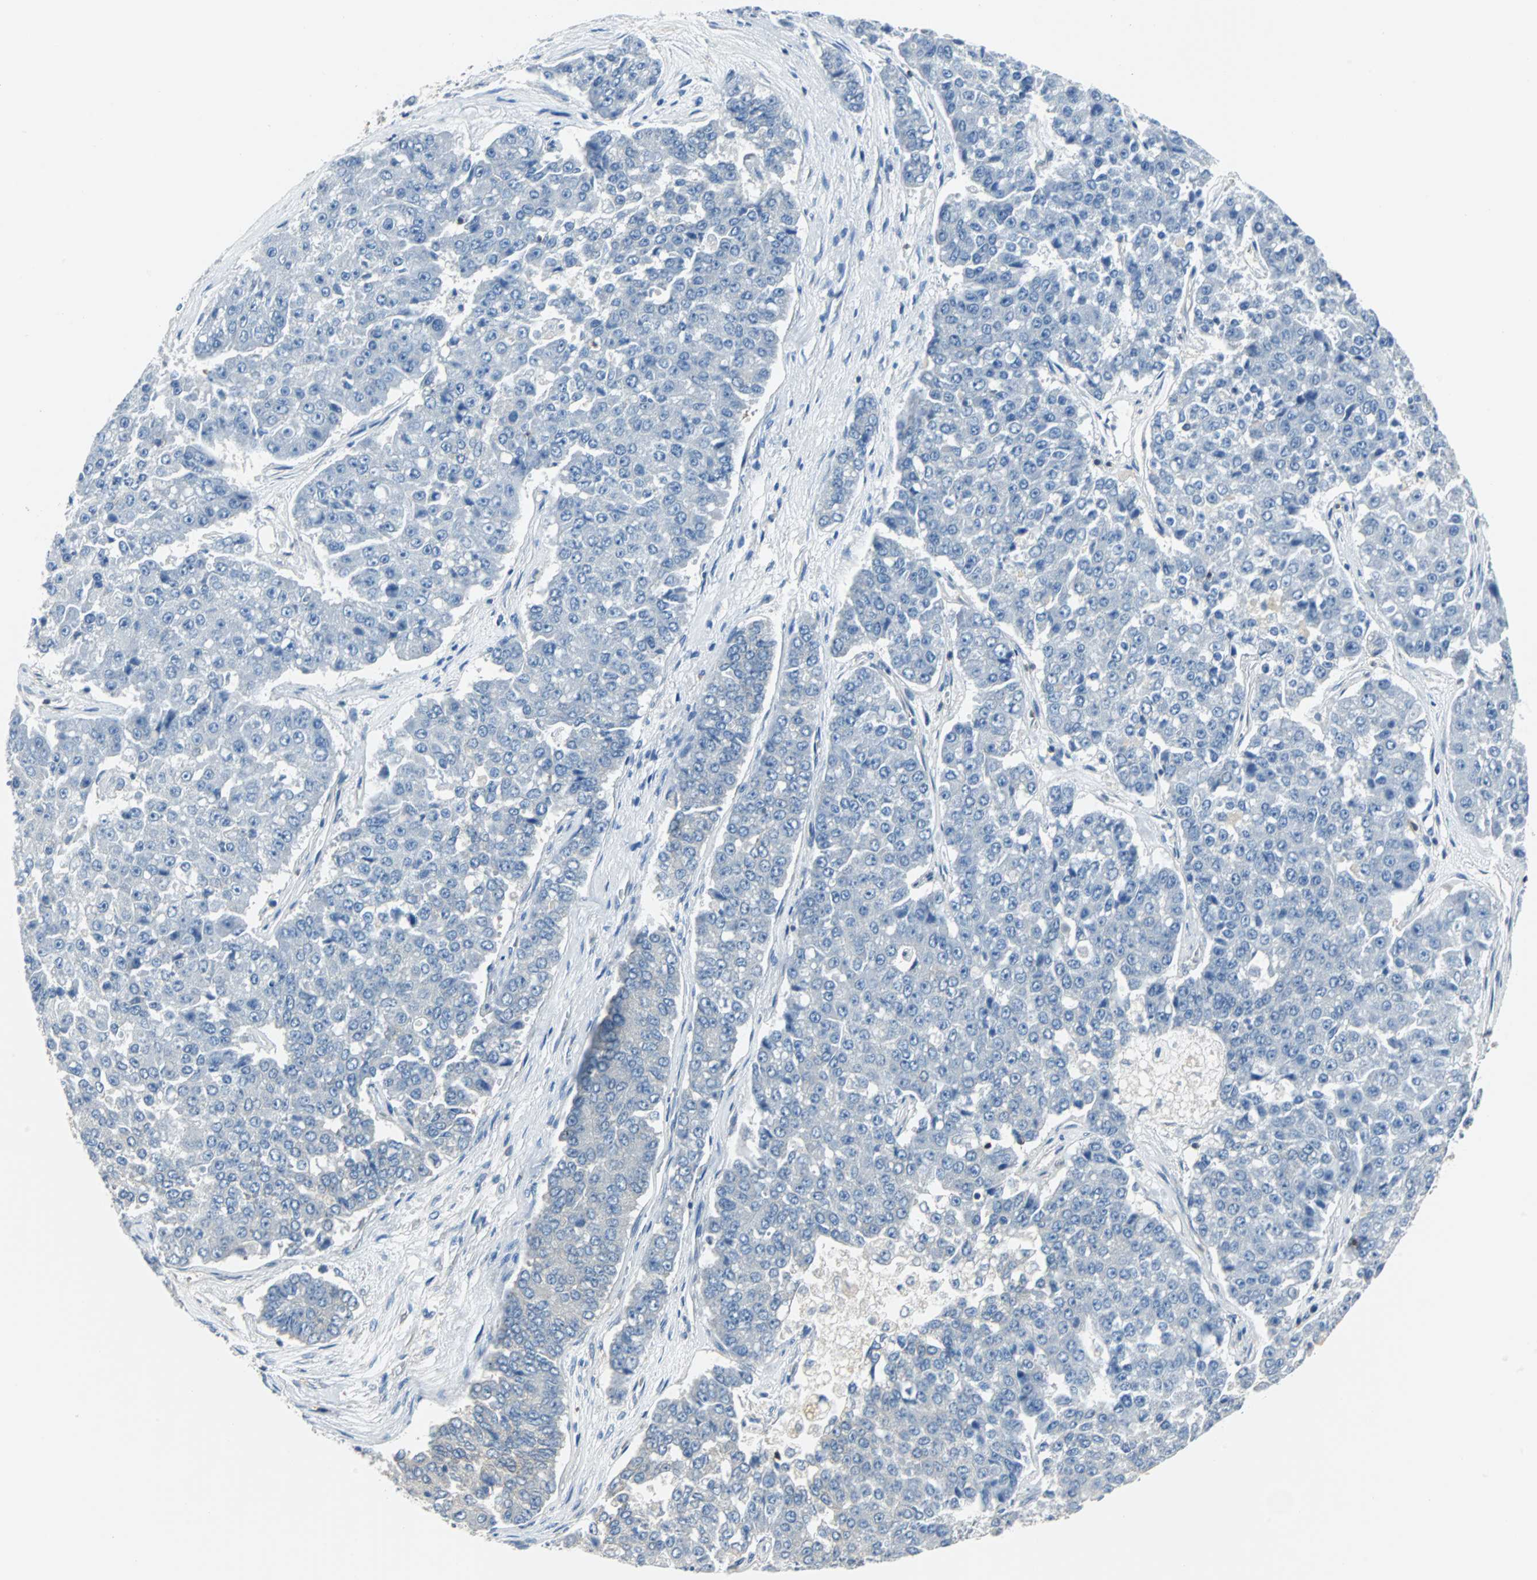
{"staining": {"intensity": "negative", "quantity": "none", "location": "none"}, "tissue": "pancreatic cancer", "cell_type": "Tumor cells", "image_type": "cancer", "snomed": [{"axis": "morphology", "description": "Adenocarcinoma, NOS"}, {"axis": "topography", "description": "Pancreas"}], "caption": "DAB immunohistochemical staining of human pancreatic cancer demonstrates no significant expression in tumor cells. Nuclei are stained in blue.", "gene": "TSC22D4", "patient": {"sex": "male", "age": 50}}